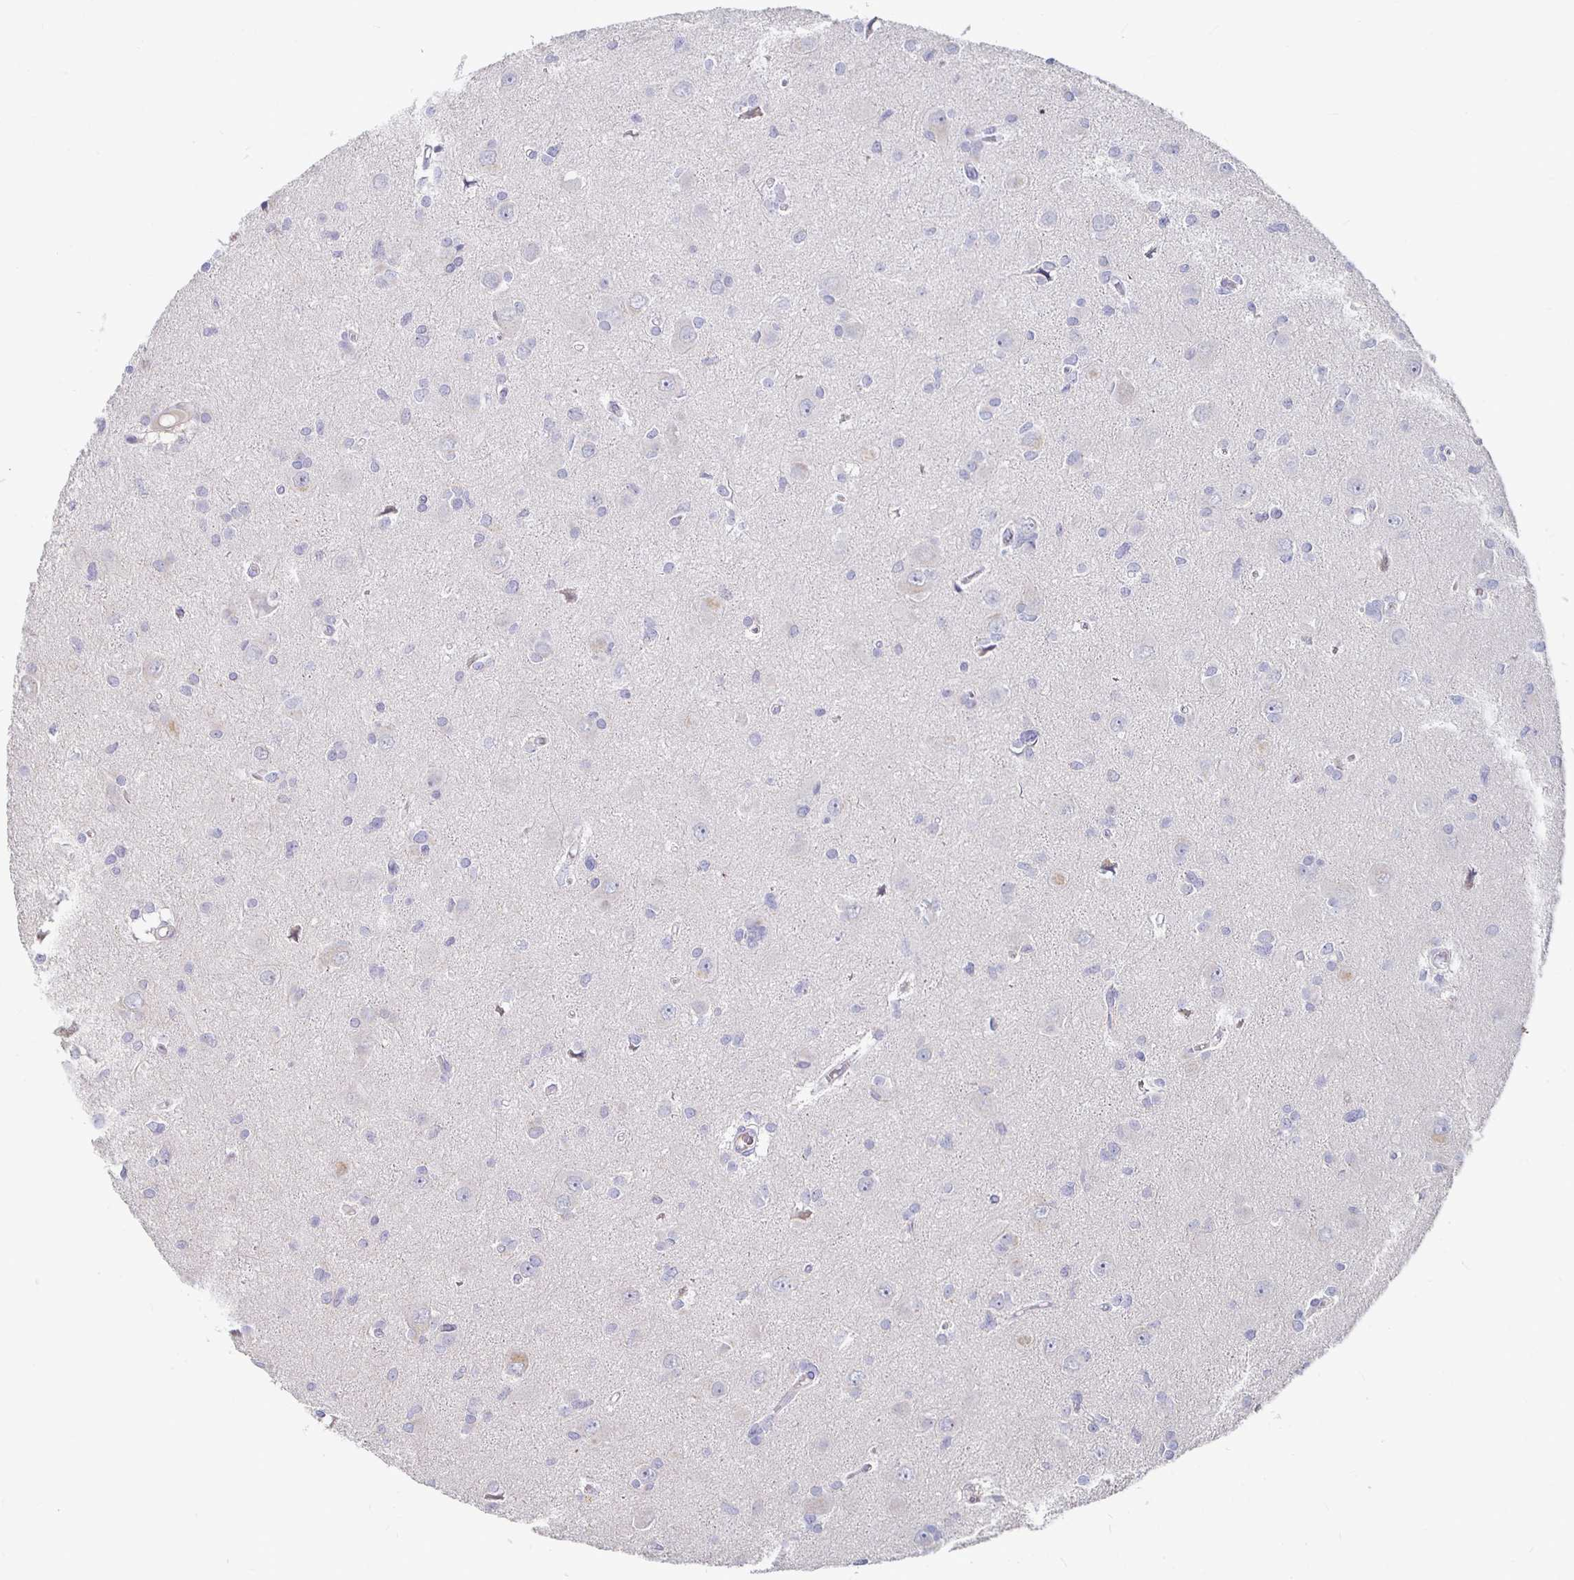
{"staining": {"intensity": "negative", "quantity": "none", "location": "none"}, "tissue": "glioma", "cell_type": "Tumor cells", "image_type": "cancer", "snomed": [{"axis": "morphology", "description": "Glioma, malignant, High grade"}, {"axis": "topography", "description": "Brain"}], "caption": "DAB immunohistochemical staining of human malignant high-grade glioma exhibits no significant positivity in tumor cells. (DAB immunohistochemistry visualized using brightfield microscopy, high magnification).", "gene": "RNF144B", "patient": {"sex": "male", "age": 23}}